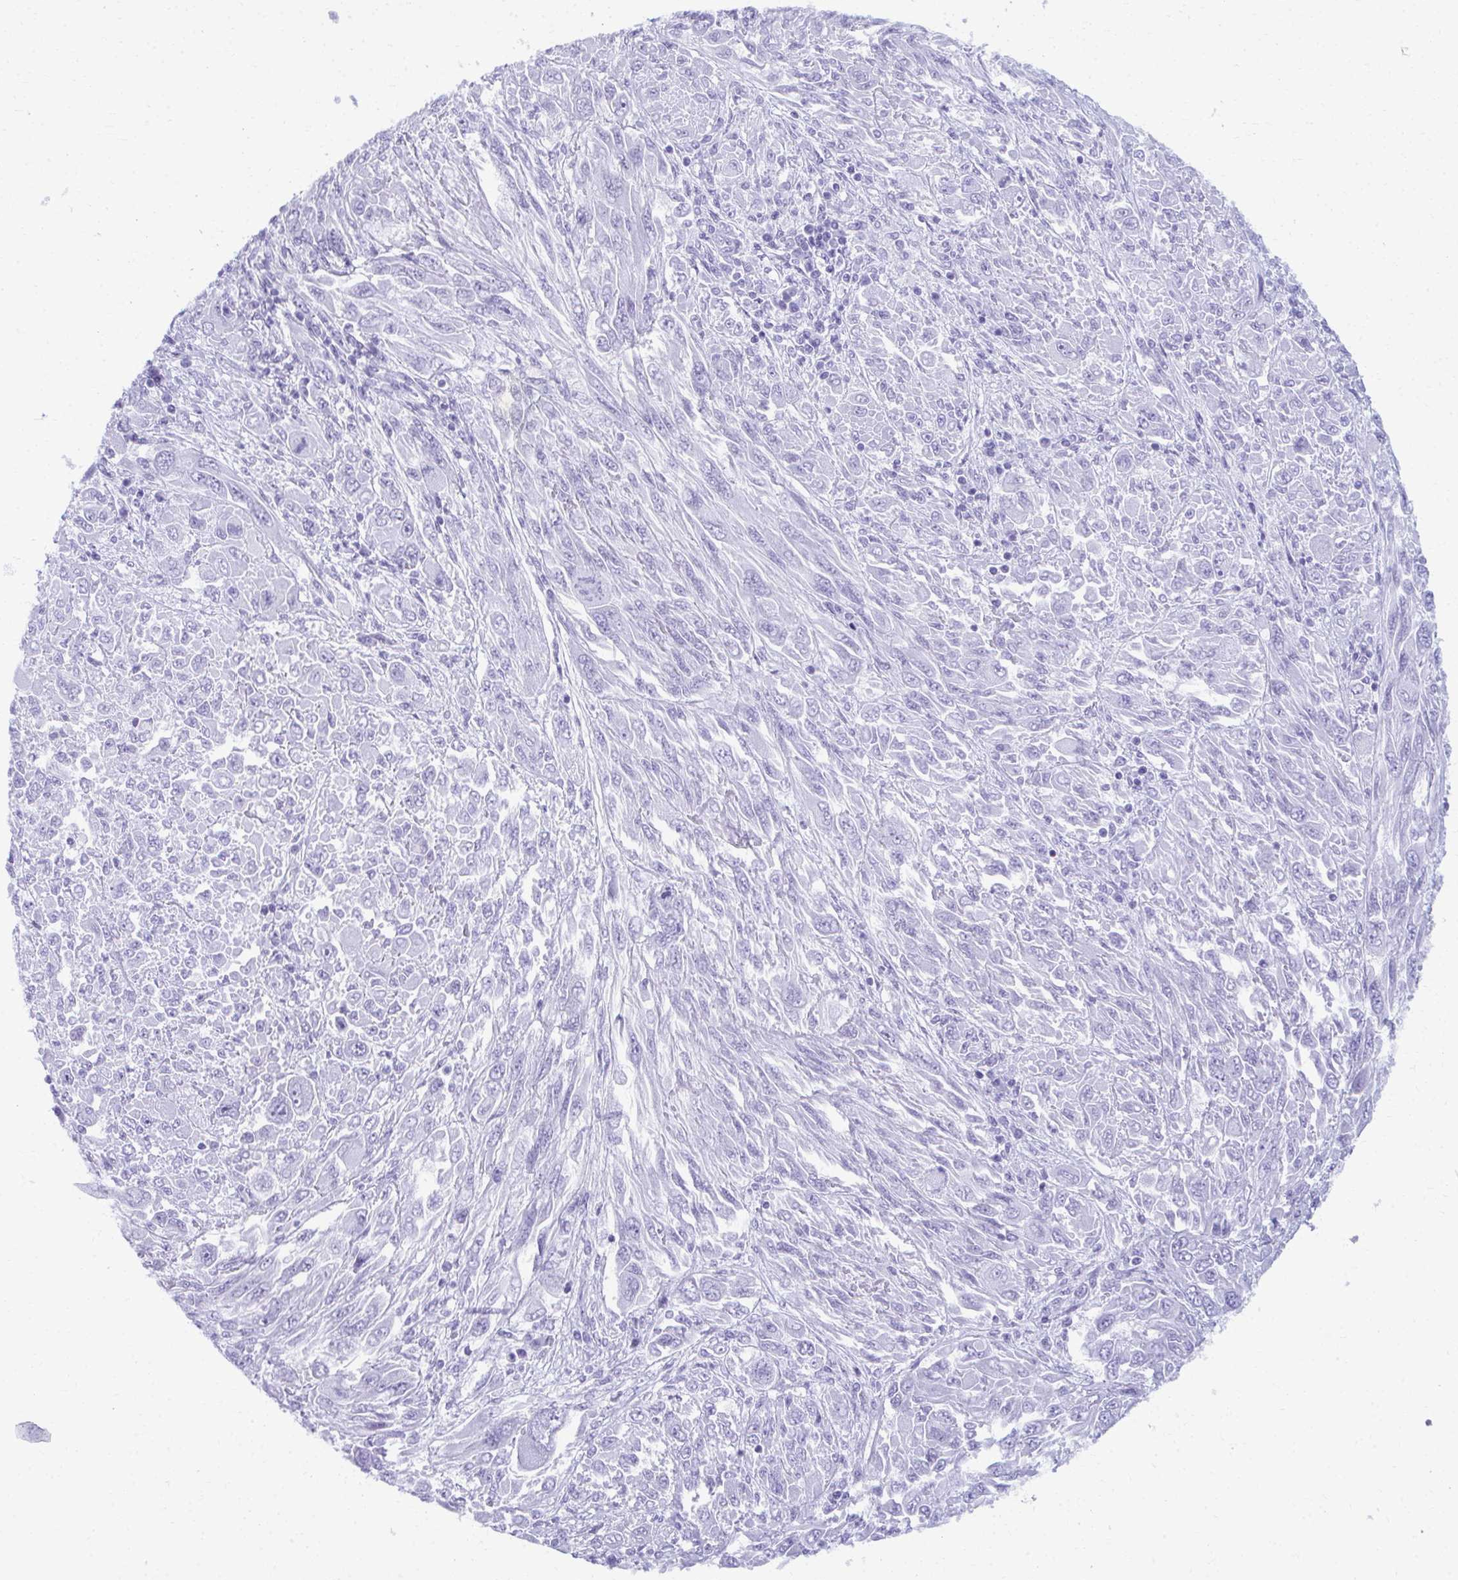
{"staining": {"intensity": "negative", "quantity": "none", "location": "none"}, "tissue": "melanoma", "cell_type": "Tumor cells", "image_type": "cancer", "snomed": [{"axis": "morphology", "description": "Malignant melanoma, NOS"}, {"axis": "topography", "description": "Skin"}], "caption": "Tumor cells show no significant staining in malignant melanoma. (Stains: DAB immunohistochemistry (IHC) with hematoxylin counter stain, Microscopy: brightfield microscopy at high magnification).", "gene": "MAF1", "patient": {"sex": "female", "age": 91}}